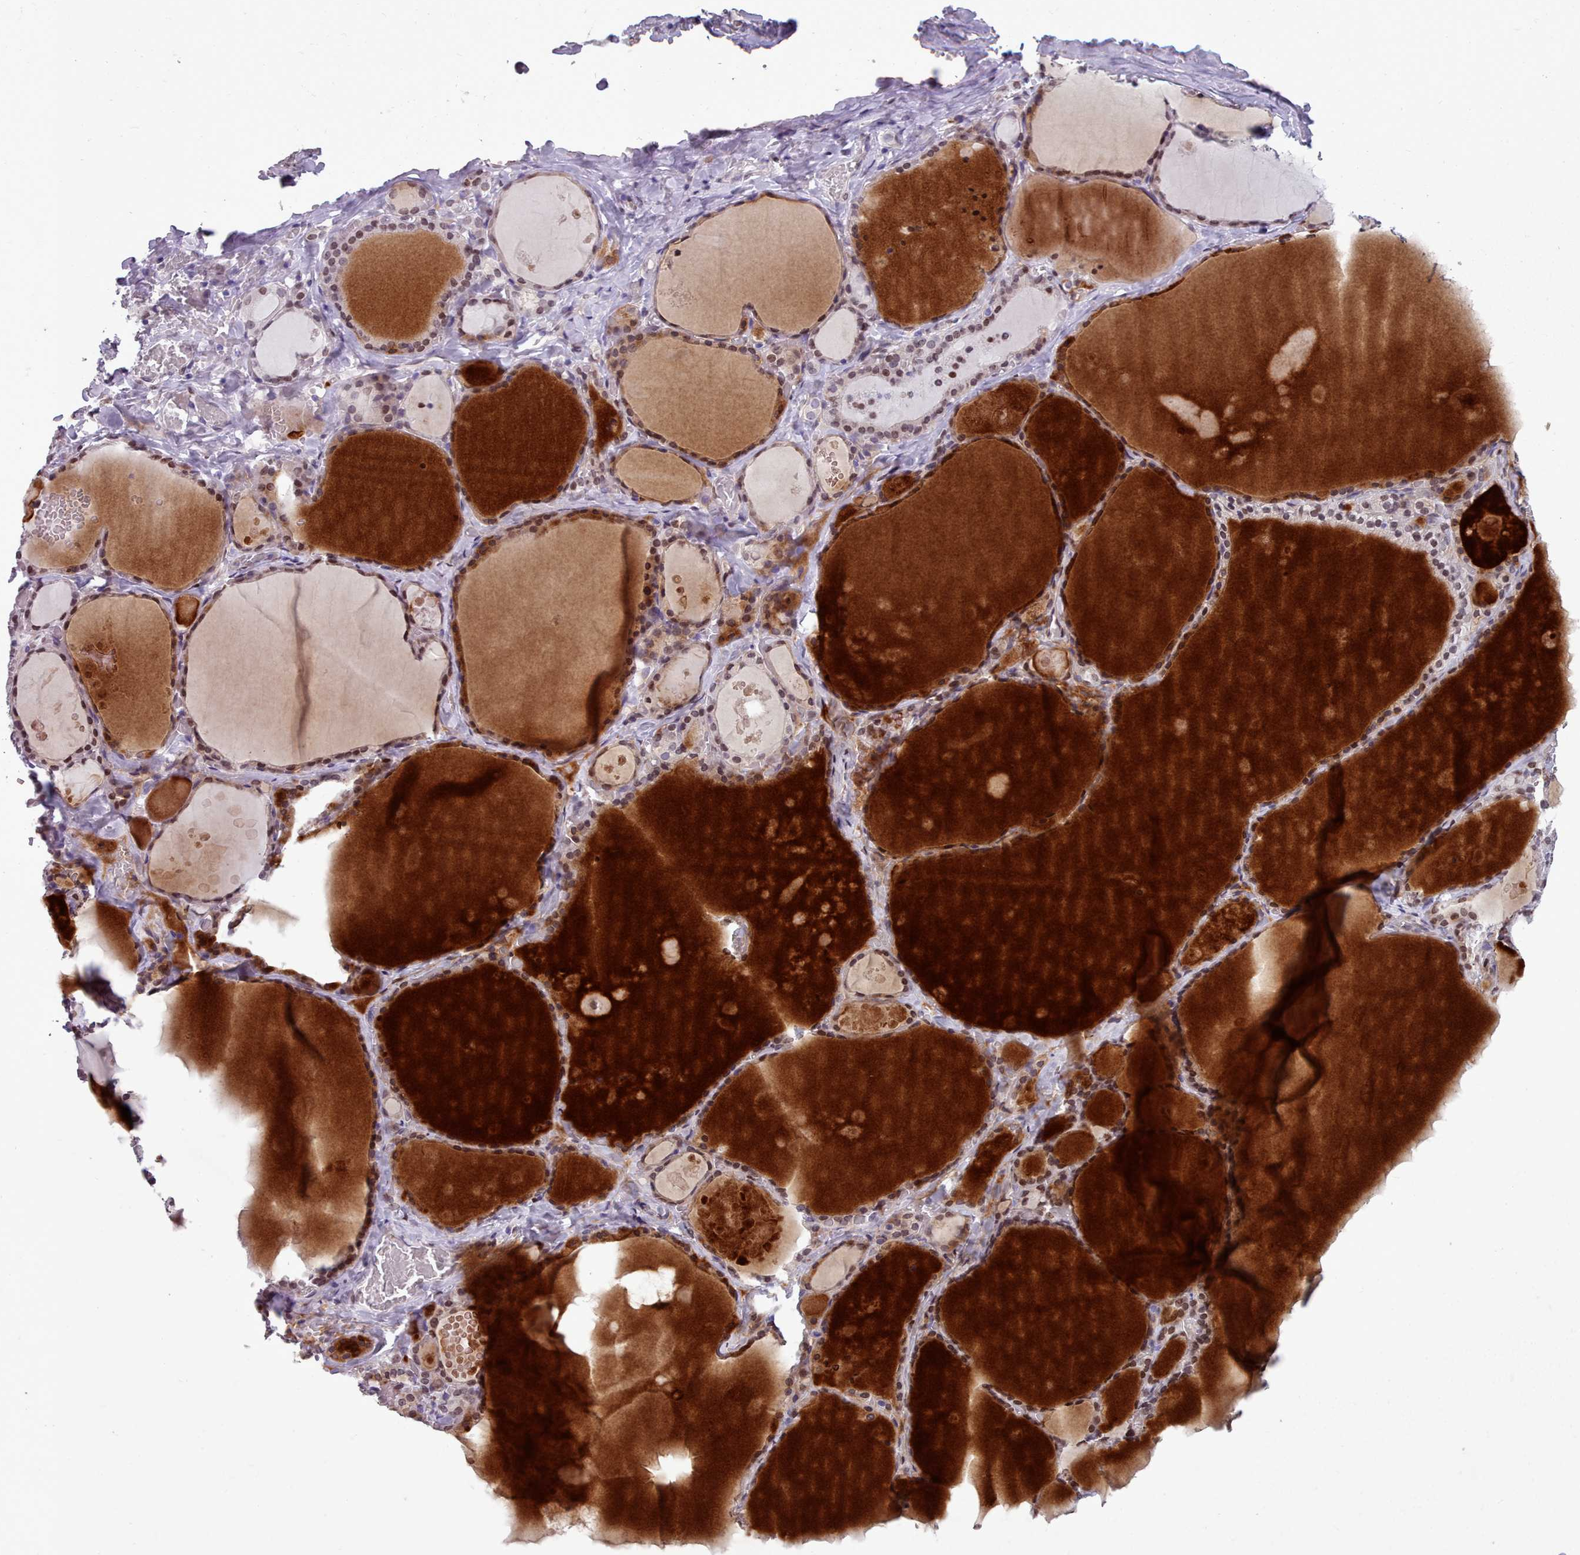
{"staining": {"intensity": "moderate", "quantity": "25%-75%", "location": "nuclear"}, "tissue": "thyroid gland", "cell_type": "Glandular cells", "image_type": "normal", "snomed": [{"axis": "morphology", "description": "Normal tissue, NOS"}, {"axis": "topography", "description": "Thyroid gland"}], "caption": "There is medium levels of moderate nuclear positivity in glandular cells of unremarkable thyroid gland, as demonstrated by immunohistochemical staining (brown color).", "gene": "KCNT2", "patient": {"sex": "male", "age": 56}}